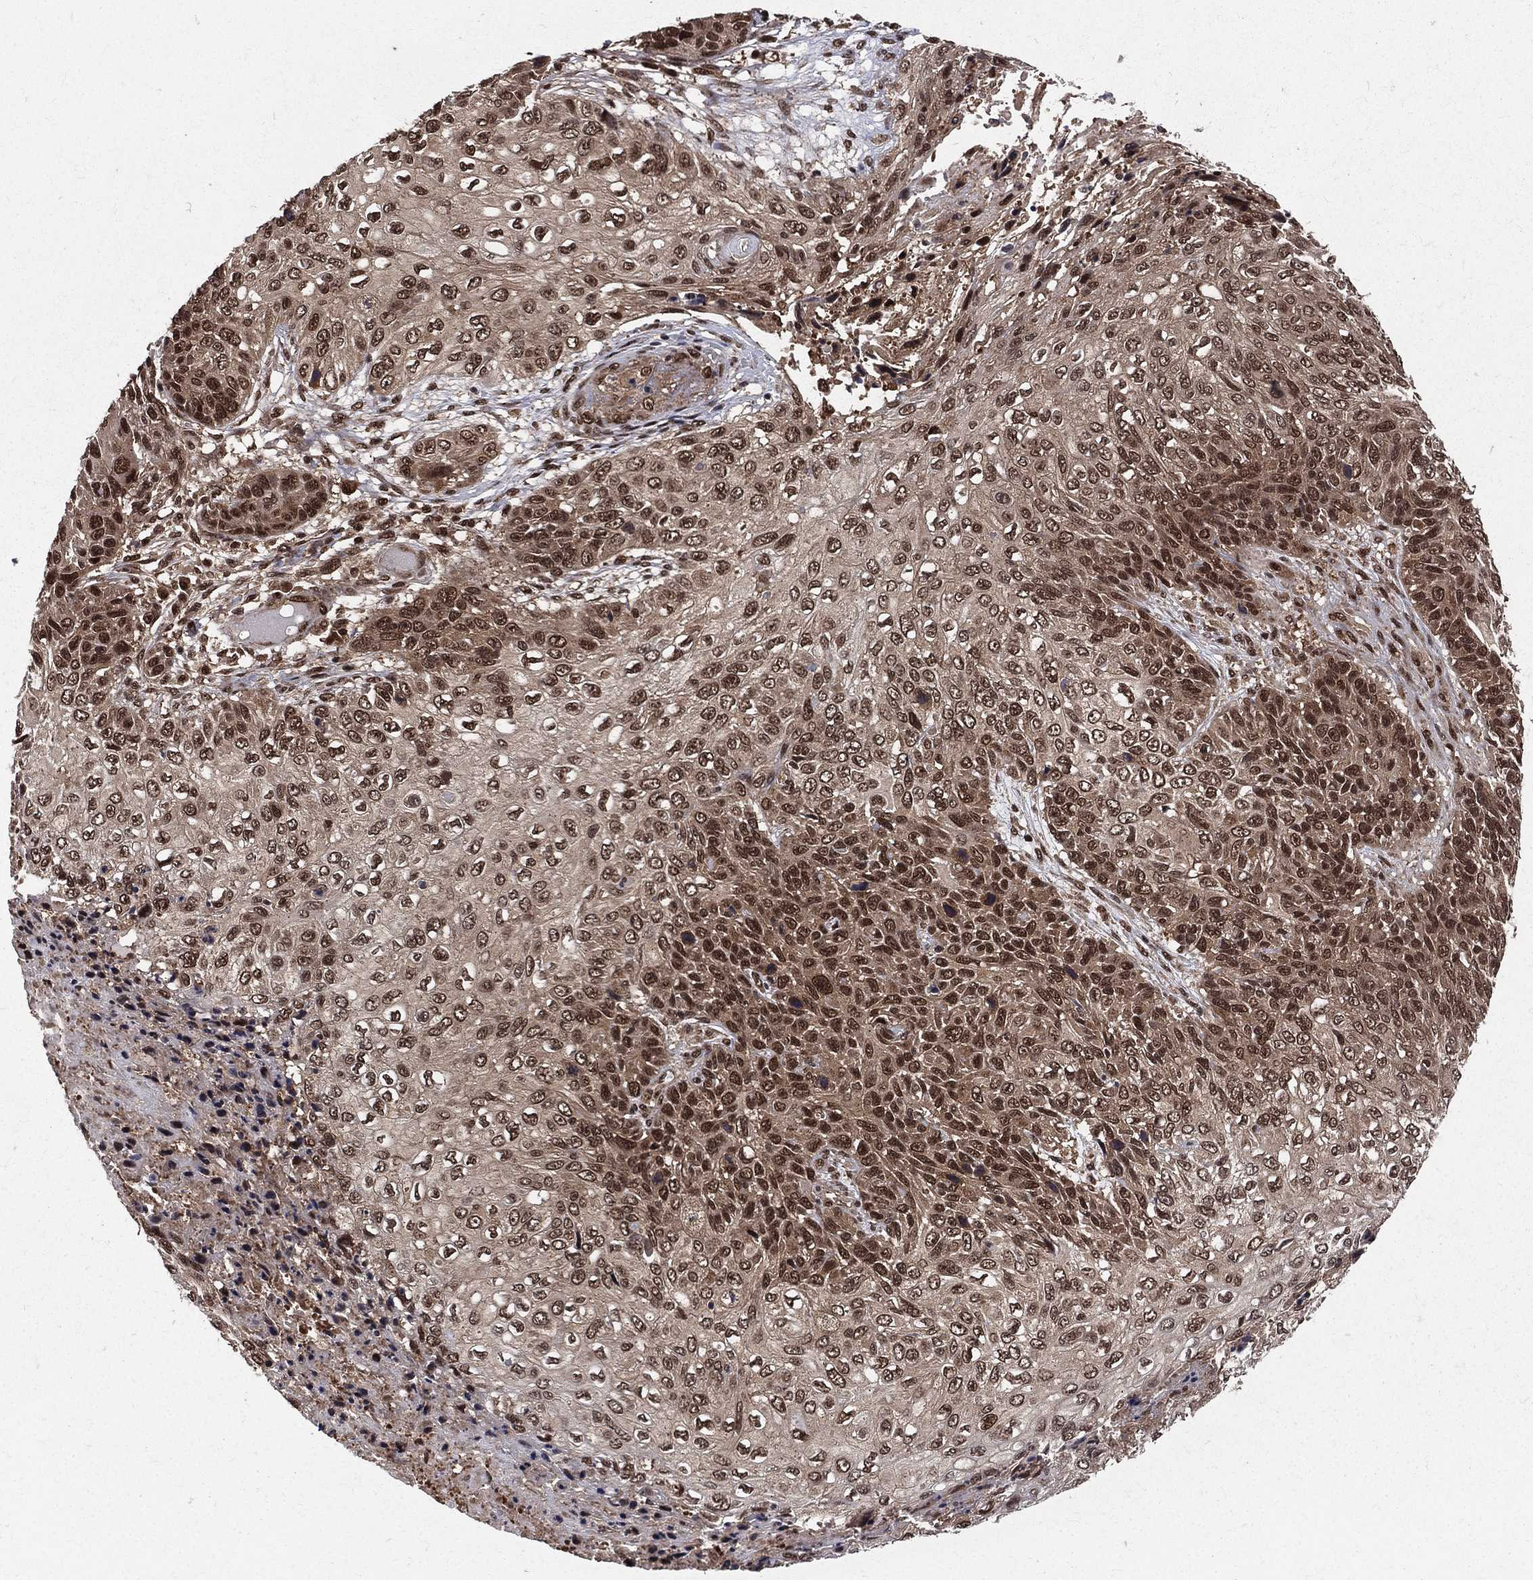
{"staining": {"intensity": "strong", "quantity": "25%-75%", "location": "nuclear"}, "tissue": "skin cancer", "cell_type": "Tumor cells", "image_type": "cancer", "snomed": [{"axis": "morphology", "description": "Squamous cell carcinoma, NOS"}, {"axis": "topography", "description": "Skin"}], "caption": "Immunohistochemistry histopathology image of neoplastic tissue: human skin cancer (squamous cell carcinoma) stained using immunohistochemistry (IHC) displays high levels of strong protein expression localized specifically in the nuclear of tumor cells, appearing as a nuclear brown color.", "gene": "COPS4", "patient": {"sex": "male", "age": 92}}